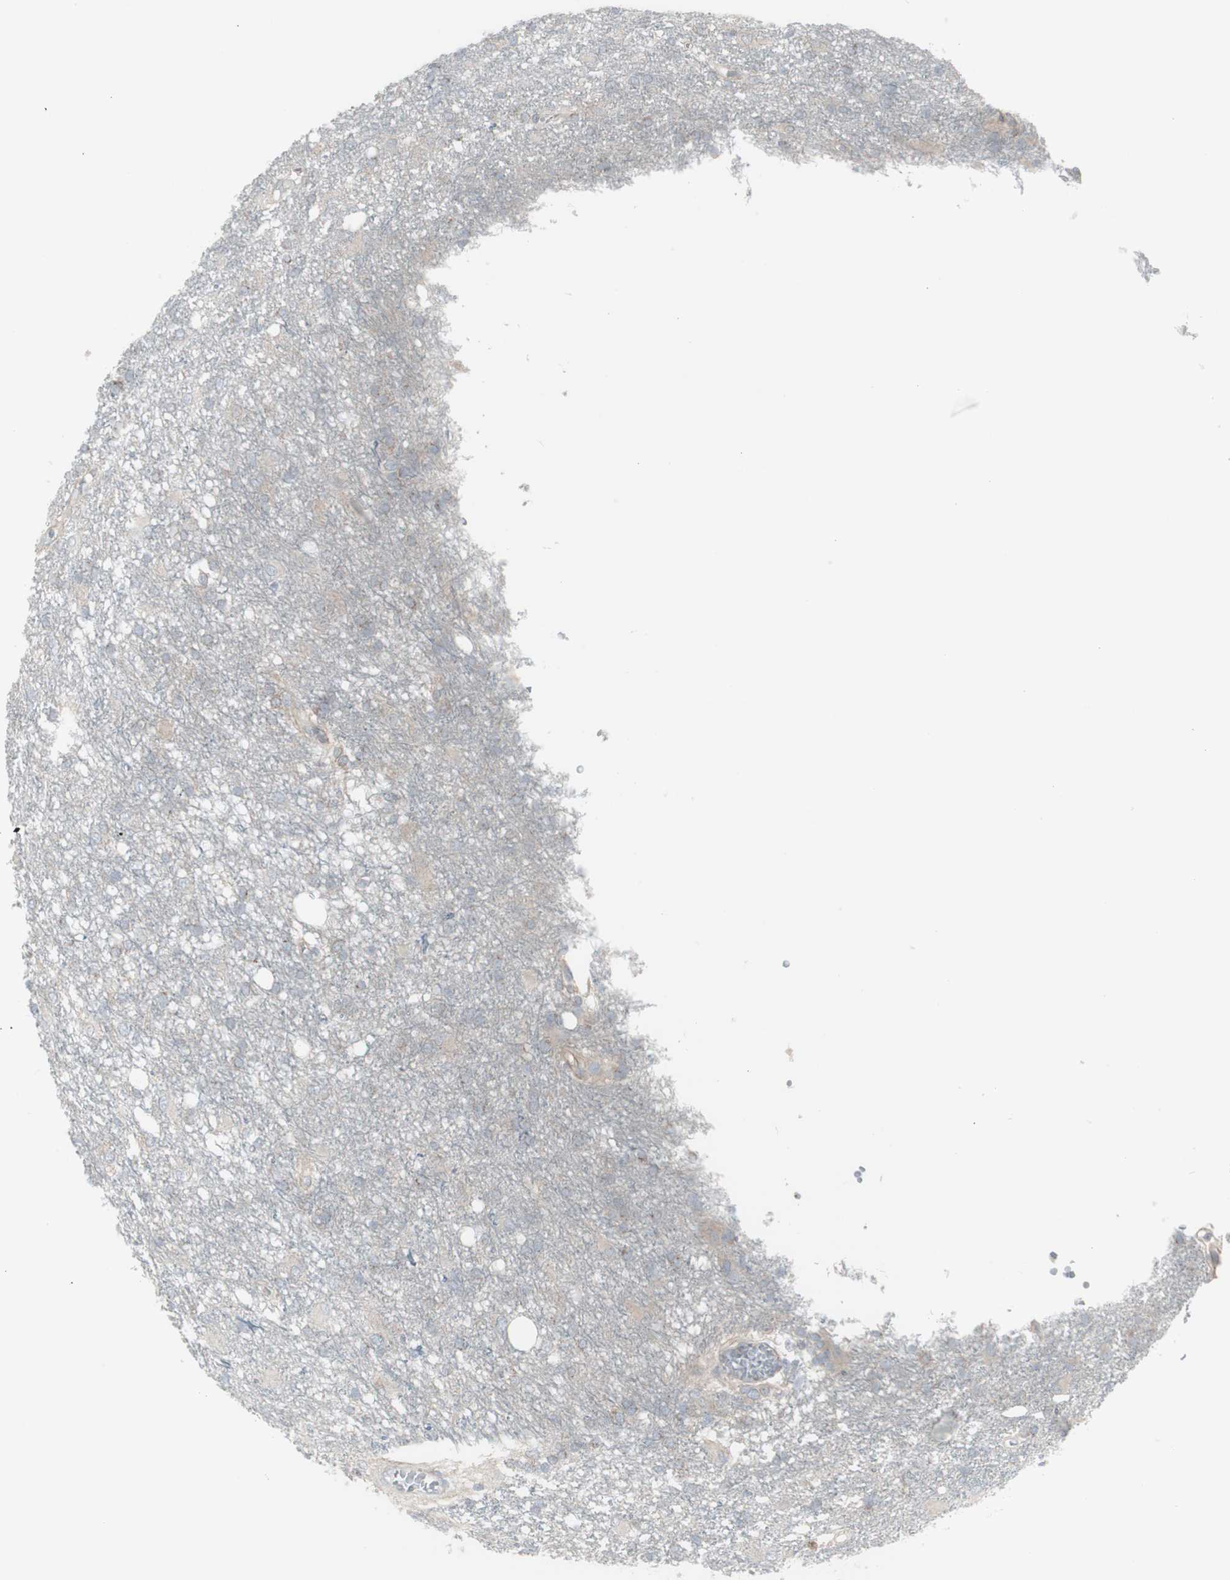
{"staining": {"intensity": "negative", "quantity": "none", "location": "none"}, "tissue": "glioma", "cell_type": "Tumor cells", "image_type": "cancer", "snomed": [{"axis": "morphology", "description": "Glioma, malignant, High grade"}, {"axis": "topography", "description": "Brain"}], "caption": "DAB (3,3'-diaminobenzidine) immunohistochemical staining of glioma demonstrates no significant expression in tumor cells.", "gene": "GALNT6", "patient": {"sex": "female", "age": 59}}